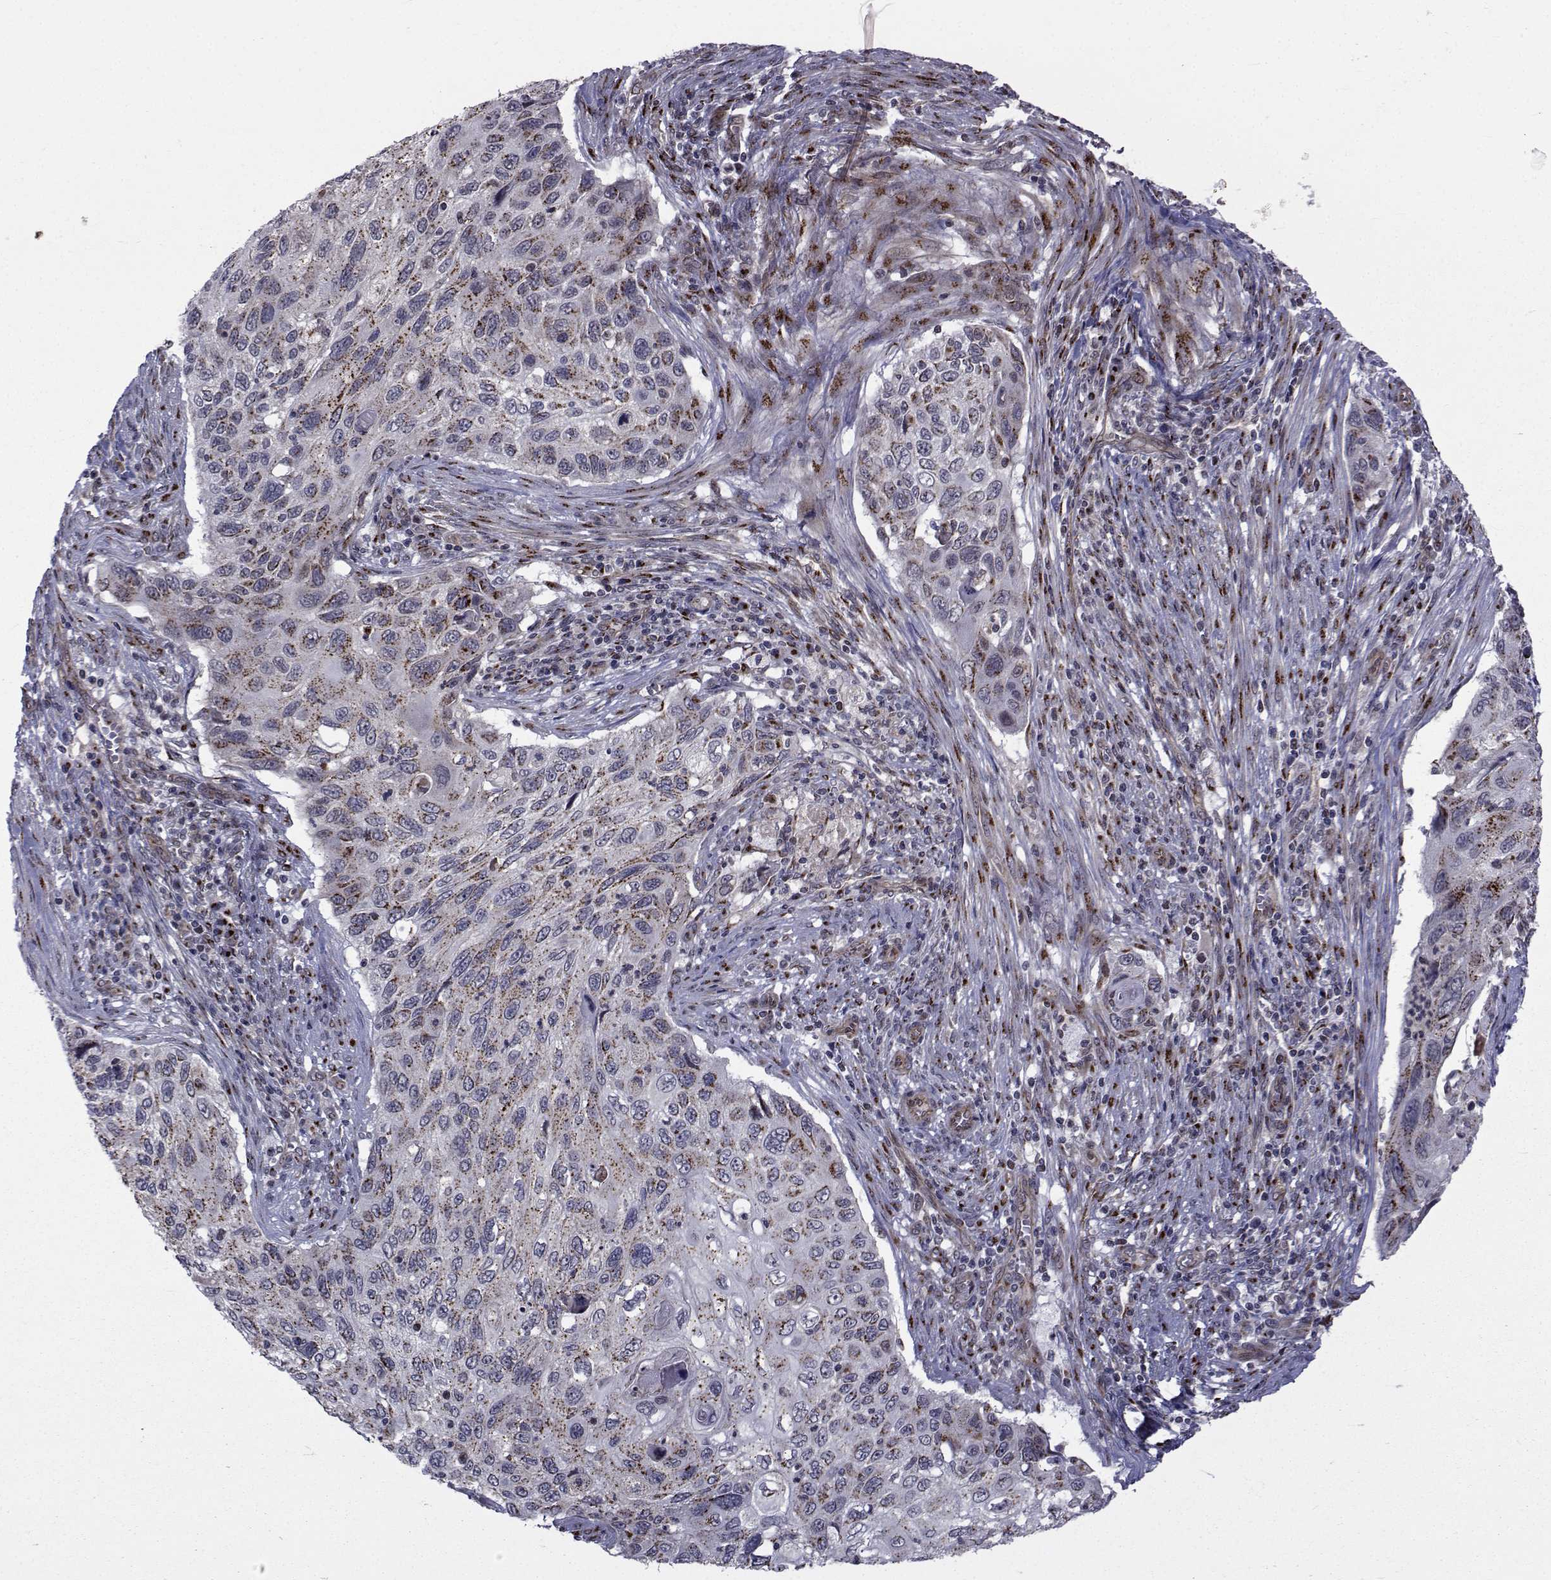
{"staining": {"intensity": "moderate", "quantity": "25%-75%", "location": "cytoplasmic/membranous"}, "tissue": "cervical cancer", "cell_type": "Tumor cells", "image_type": "cancer", "snomed": [{"axis": "morphology", "description": "Squamous cell carcinoma, NOS"}, {"axis": "topography", "description": "Cervix"}], "caption": "Immunohistochemistry of human cervical cancer (squamous cell carcinoma) reveals medium levels of moderate cytoplasmic/membranous expression in about 25%-75% of tumor cells.", "gene": "ATP6V1C2", "patient": {"sex": "female", "age": 70}}